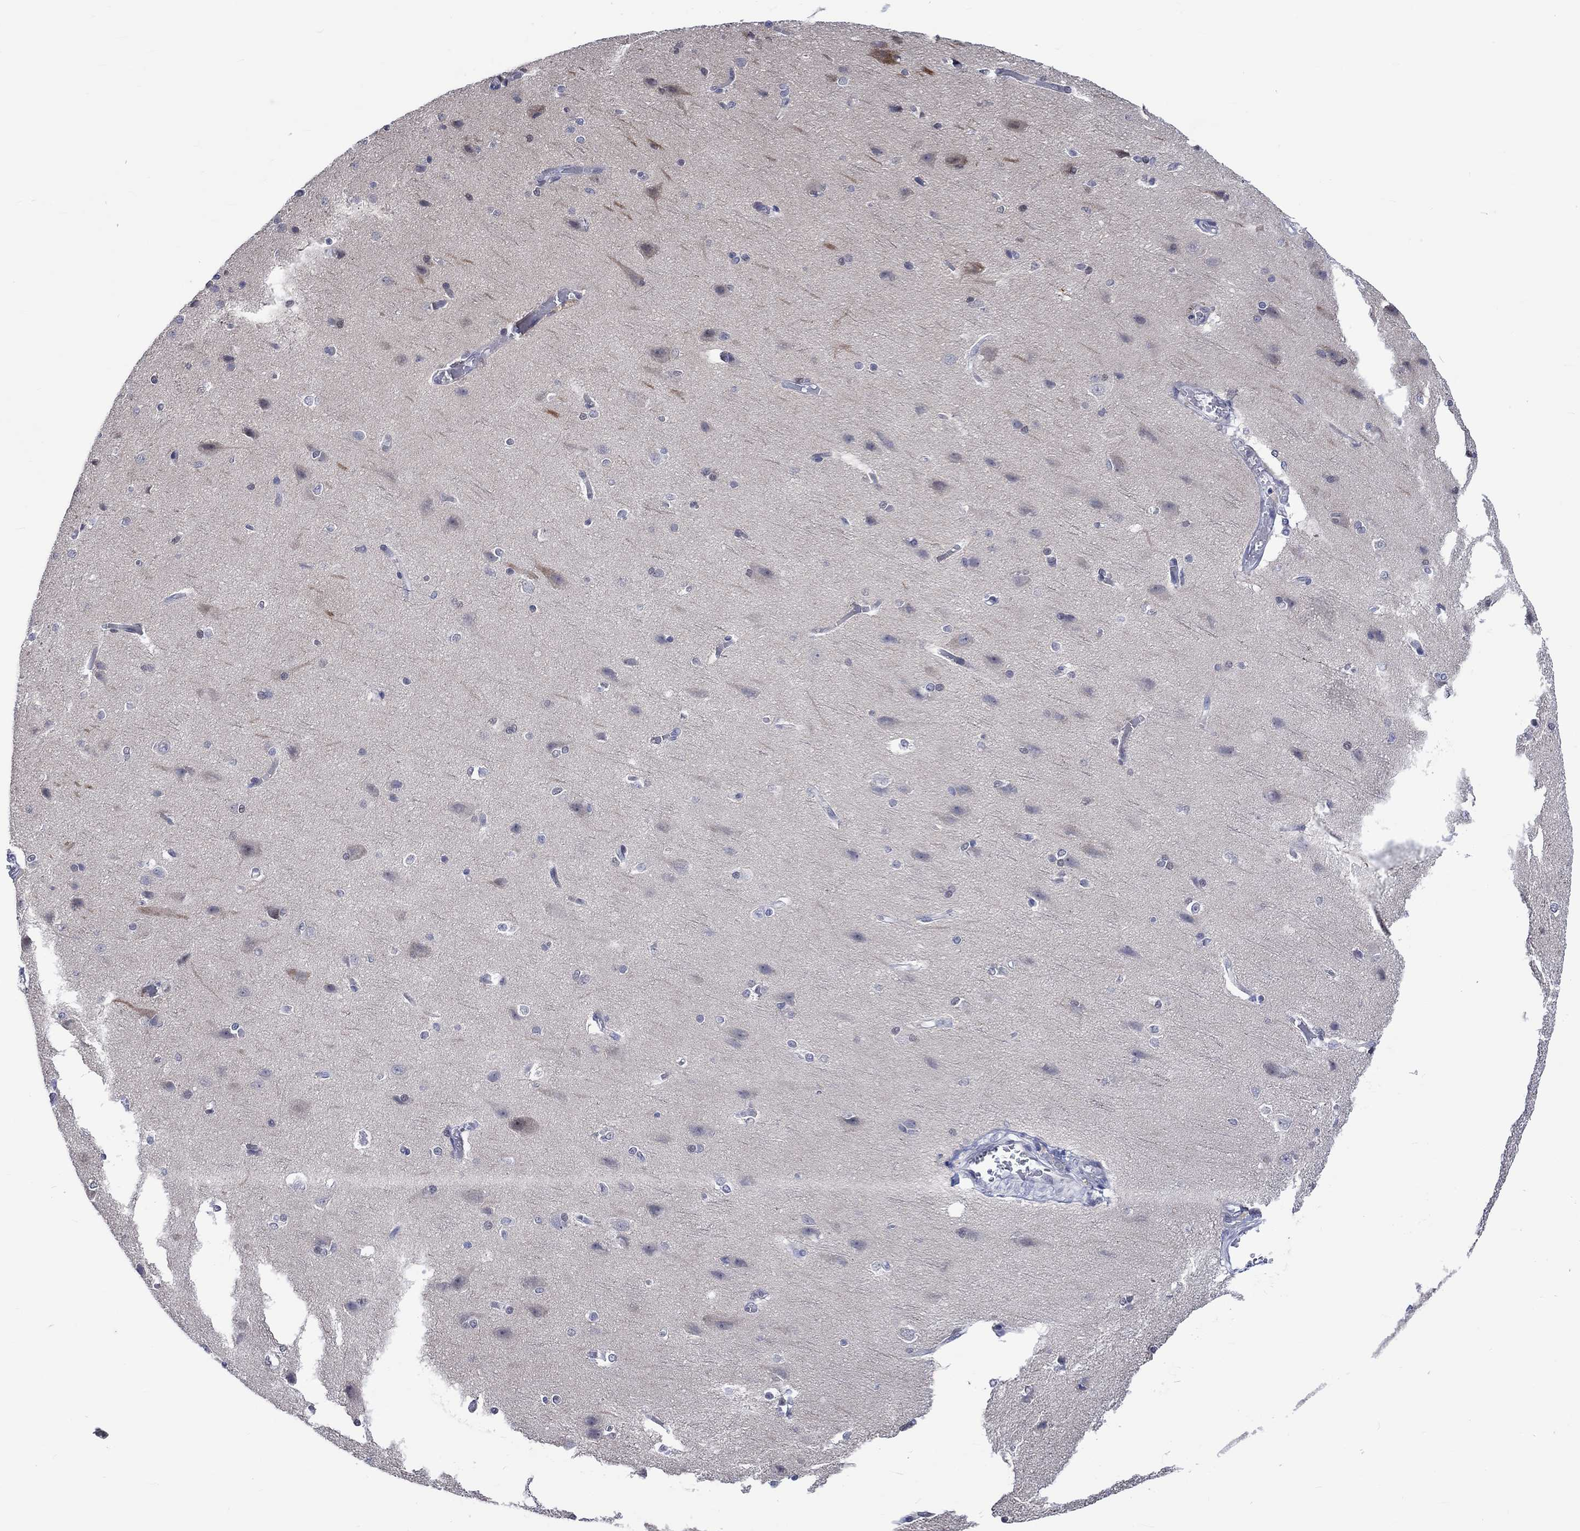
{"staining": {"intensity": "negative", "quantity": "none", "location": "none"}, "tissue": "cerebral cortex", "cell_type": "Endothelial cells", "image_type": "normal", "snomed": [{"axis": "morphology", "description": "Normal tissue, NOS"}, {"axis": "topography", "description": "Cerebral cortex"}], "caption": "Immunohistochemistry (IHC) photomicrograph of benign cerebral cortex: cerebral cortex stained with DAB (3,3'-diaminobenzidine) exhibits no significant protein staining in endothelial cells.", "gene": "E2F8", "patient": {"sex": "male", "age": 37}}